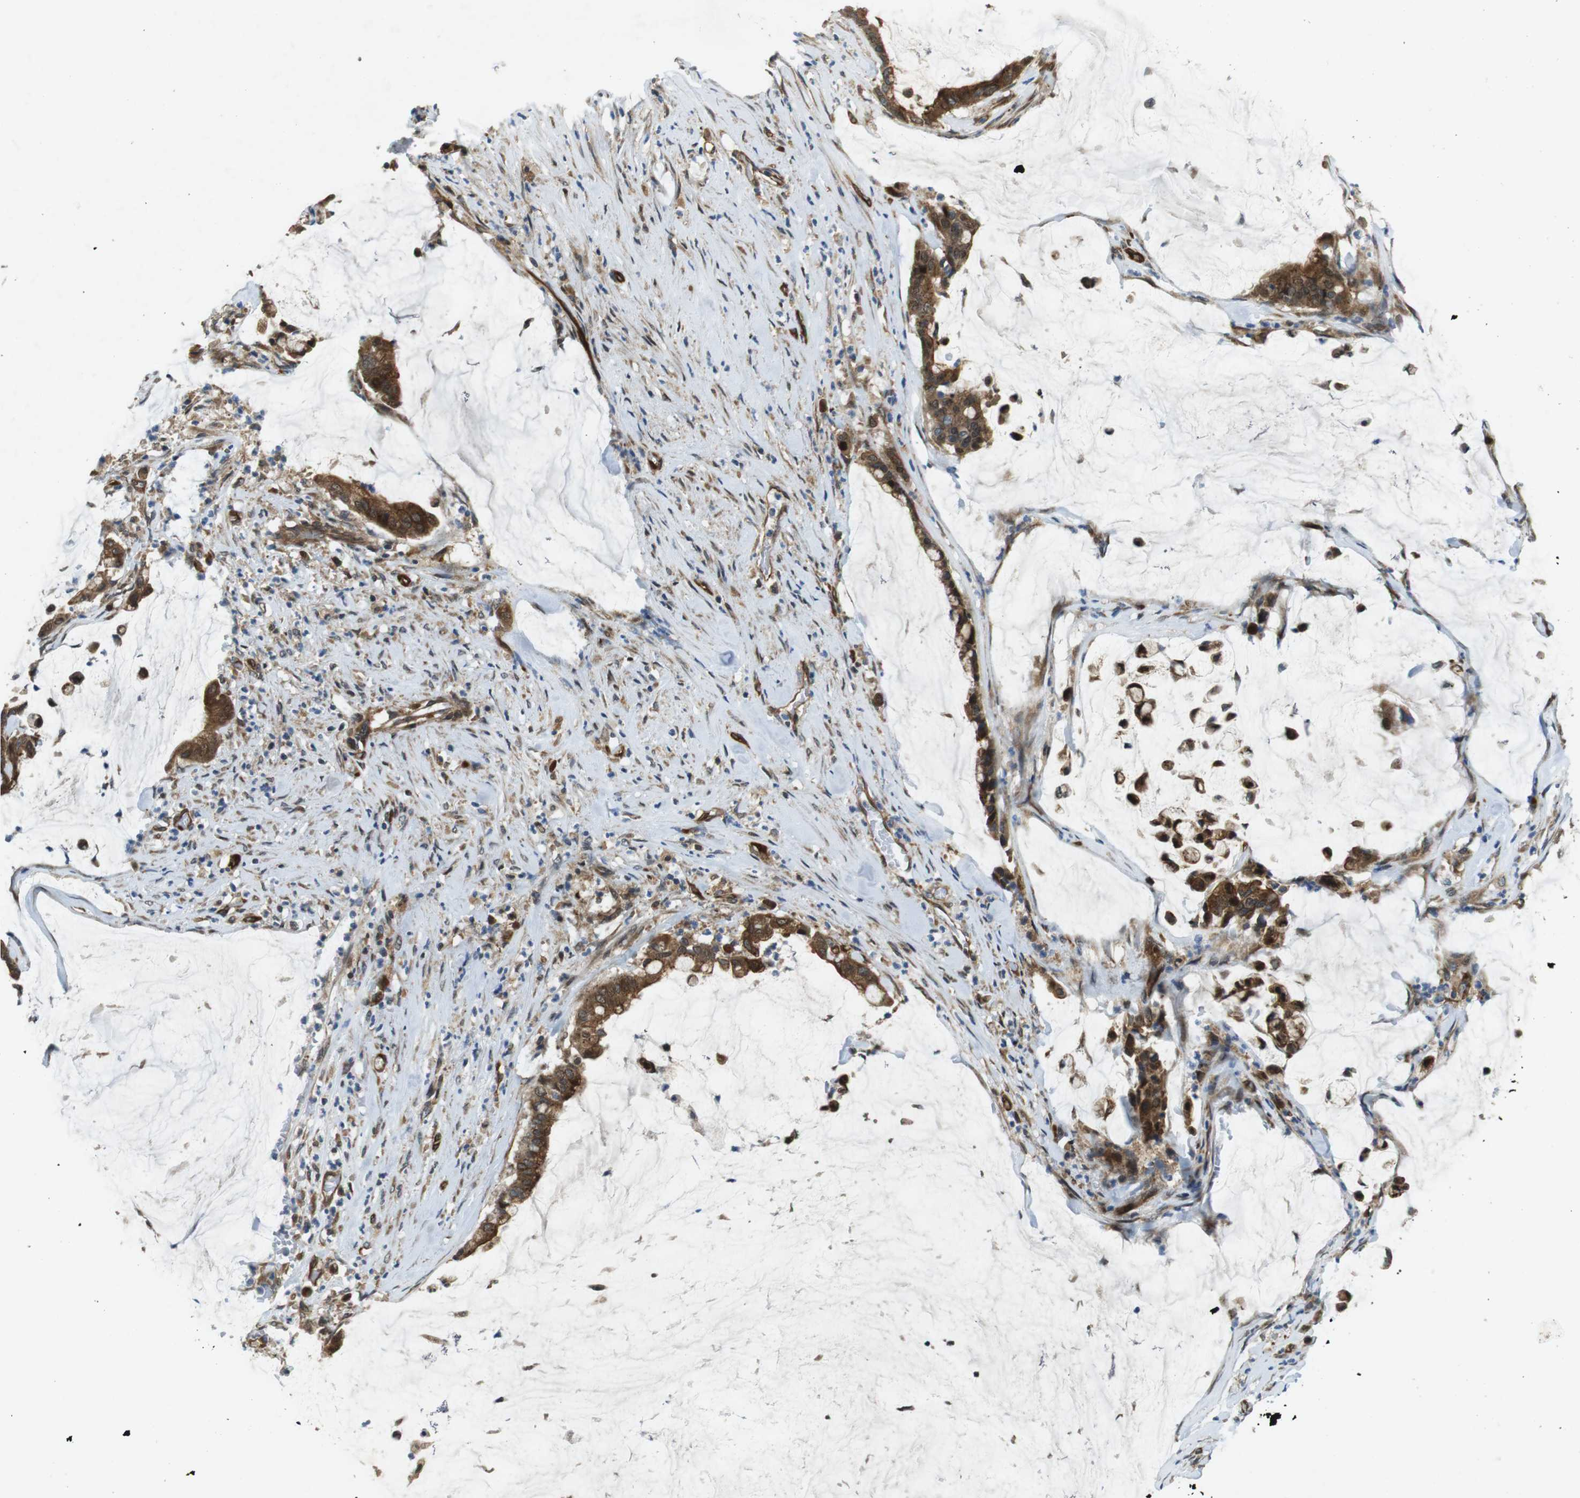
{"staining": {"intensity": "strong", "quantity": ">75%", "location": "cytoplasmic/membranous"}, "tissue": "pancreatic cancer", "cell_type": "Tumor cells", "image_type": "cancer", "snomed": [{"axis": "morphology", "description": "Adenocarcinoma, NOS"}, {"axis": "topography", "description": "Pancreas"}], "caption": "Protein staining of pancreatic cancer (adenocarcinoma) tissue exhibits strong cytoplasmic/membranous staining in approximately >75% of tumor cells. (DAB = brown stain, brightfield microscopy at high magnification).", "gene": "PALD1", "patient": {"sex": "male", "age": 41}}